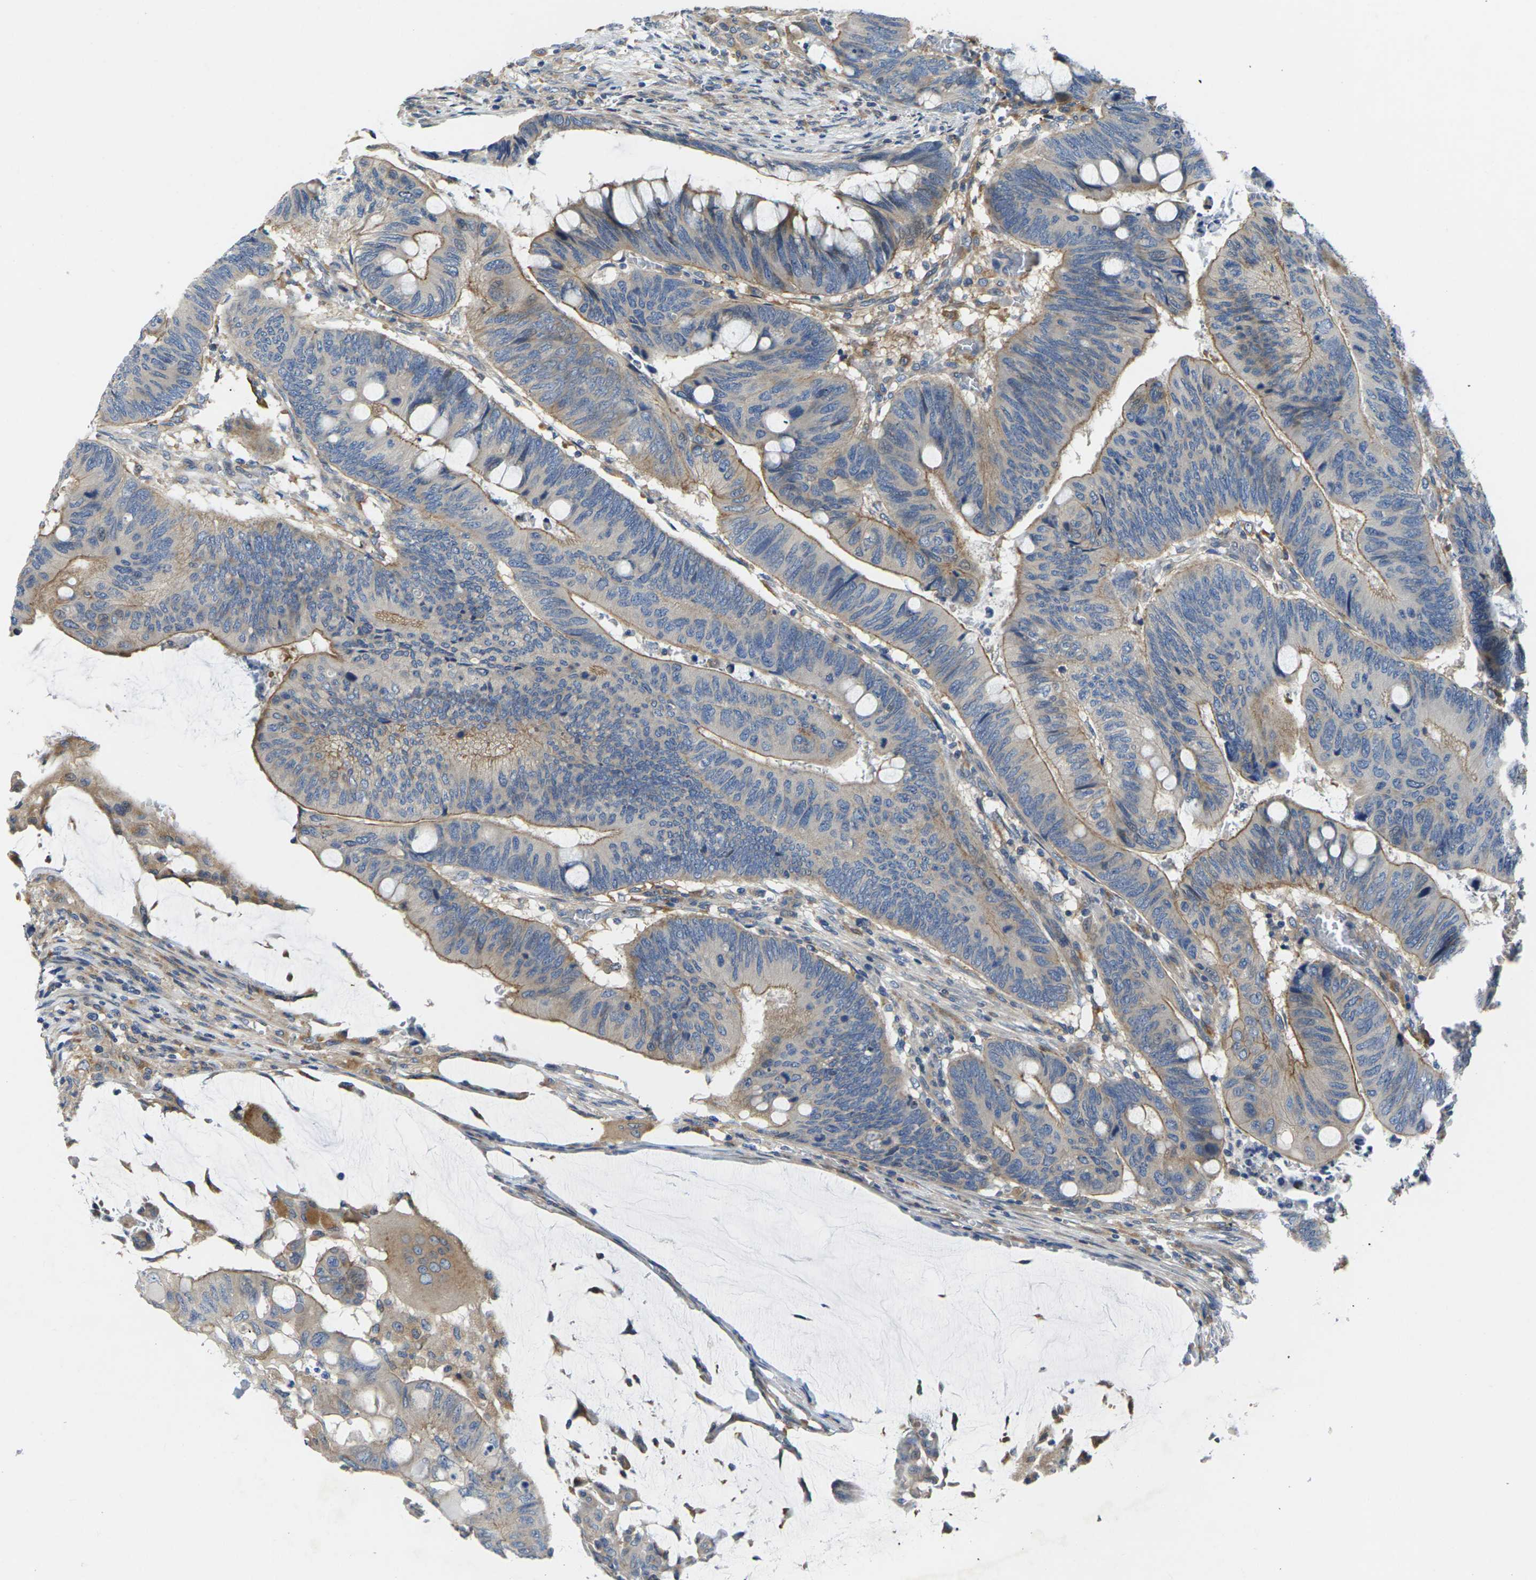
{"staining": {"intensity": "moderate", "quantity": "25%-75%", "location": "cytoplasmic/membranous"}, "tissue": "colorectal cancer", "cell_type": "Tumor cells", "image_type": "cancer", "snomed": [{"axis": "morphology", "description": "Normal tissue, NOS"}, {"axis": "morphology", "description": "Adenocarcinoma, NOS"}, {"axis": "topography", "description": "Rectum"}, {"axis": "topography", "description": "Peripheral nerve tissue"}], "caption": "Immunohistochemistry (IHC) photomicrograph of neoplastic tissue: colorectal cancer (adenocarcinoma) stained using IHC reveals medium levels of moderate protein expression localized specifically in the cytoplasmic/membranous of tumor cells, appearing as a cytoplasmic/membranous brown color.", "gene": "SCNN1A", "patient": {"sex": "male", "age": 92}}